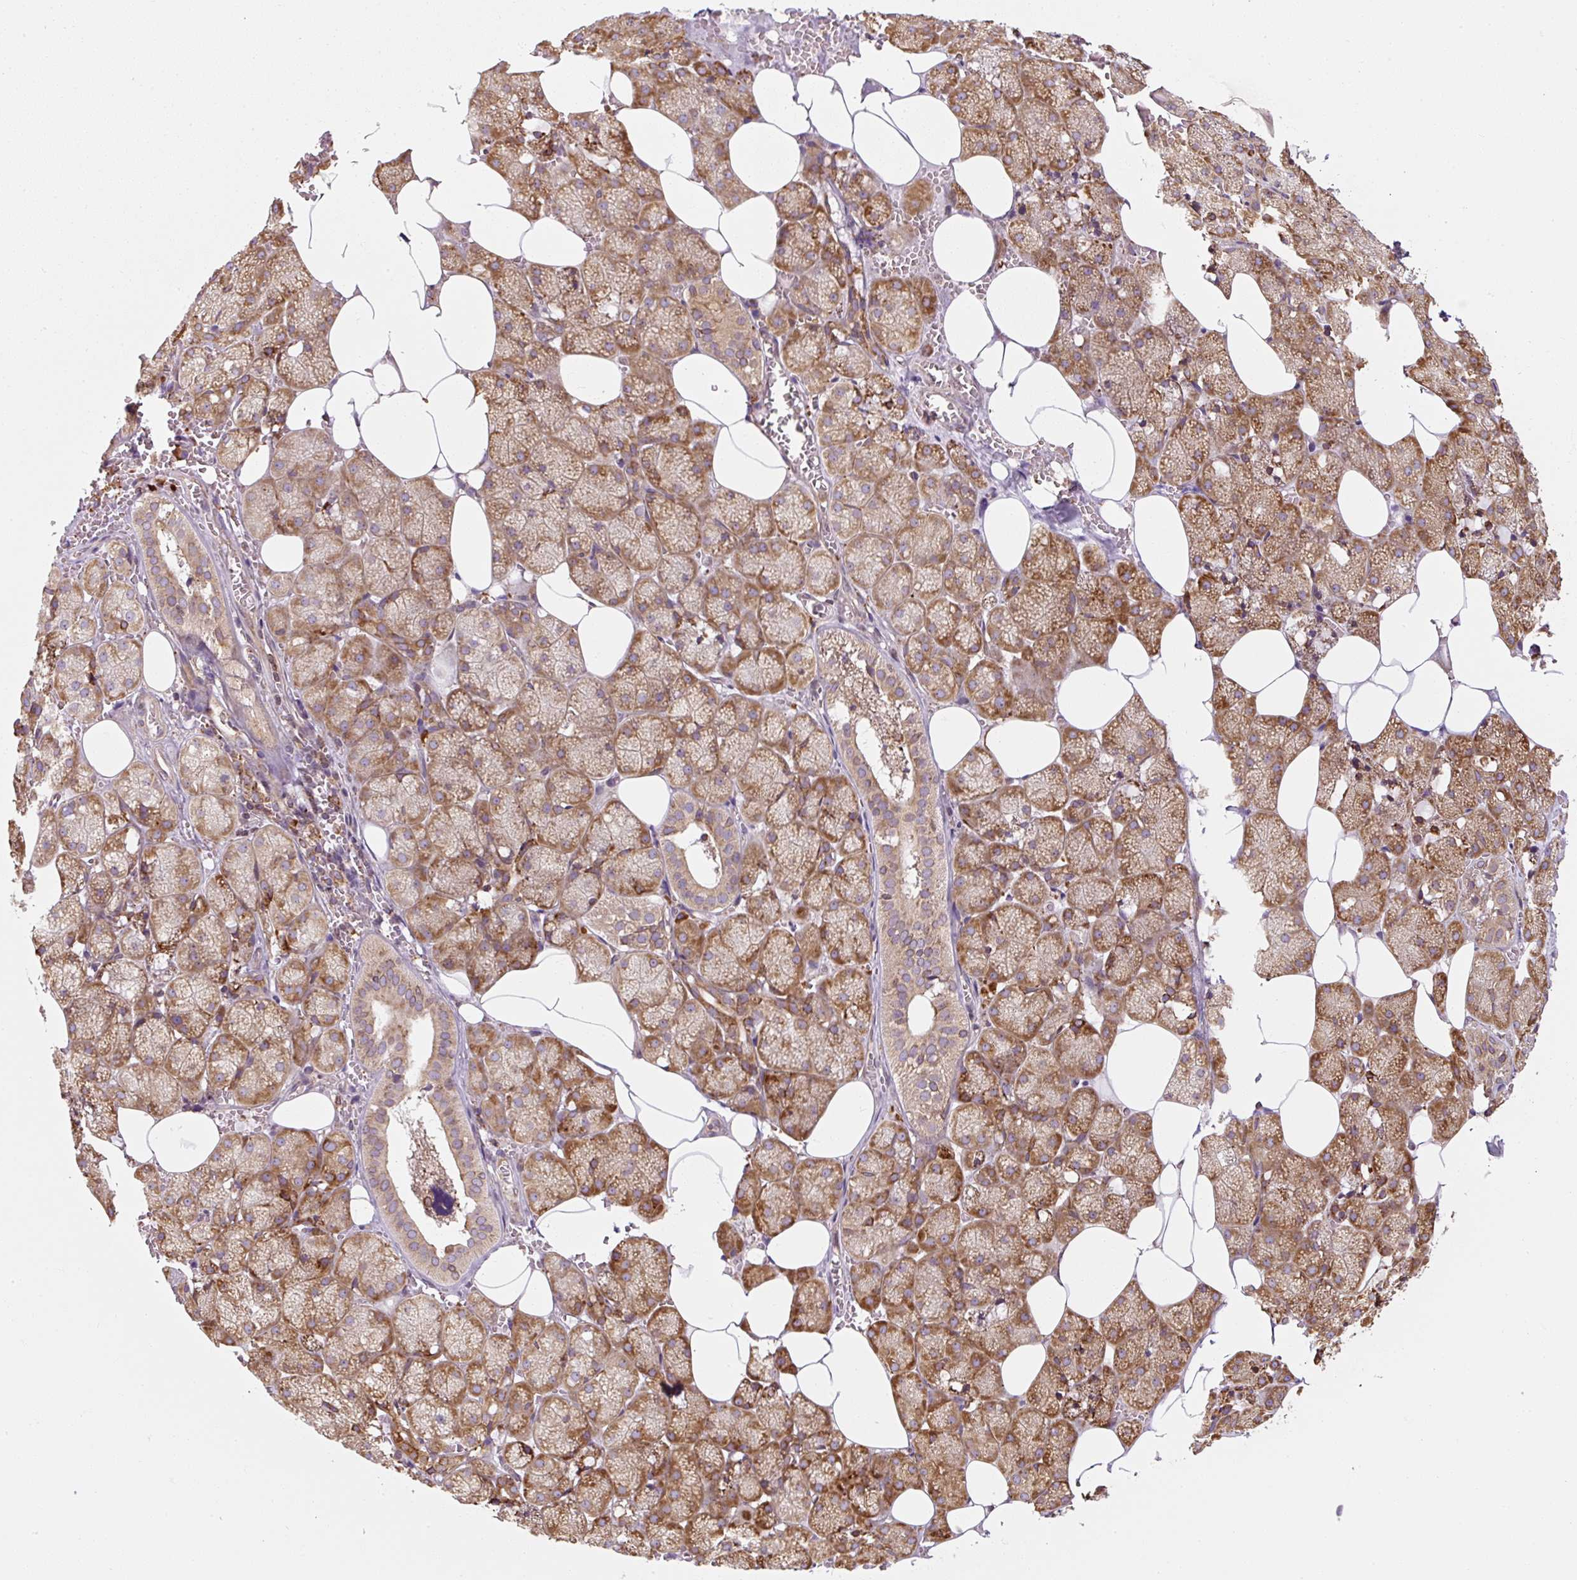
{"staining": {"intensity": "strong", "quantity": ">75%", "location": "cytoplasmic/membranous"}, "tissue": "salivary gland", "cell_type": "Glandular cells", "image_type": "normal", "snomed": [{"axis": "morphology", "description": "Normal tissue, NOS"}, {"axis": "topography", "description": "Salivary gland"}, {"axis": "topography", "description": "Peripheral nerve tissue"}], "caption": "Immunohistochemistry (IHC) photomicrograph of normal salivary gland: human salivary gland stained using IHC demonstrates high levels of strong protein expression localized specifically in the cytoplasmic/membranous of glandular cells, appearing as a cytoplasmic/membranous brown color.", "gene": "PRKCSH", "patient": {"sex": "male", "age": 38}}